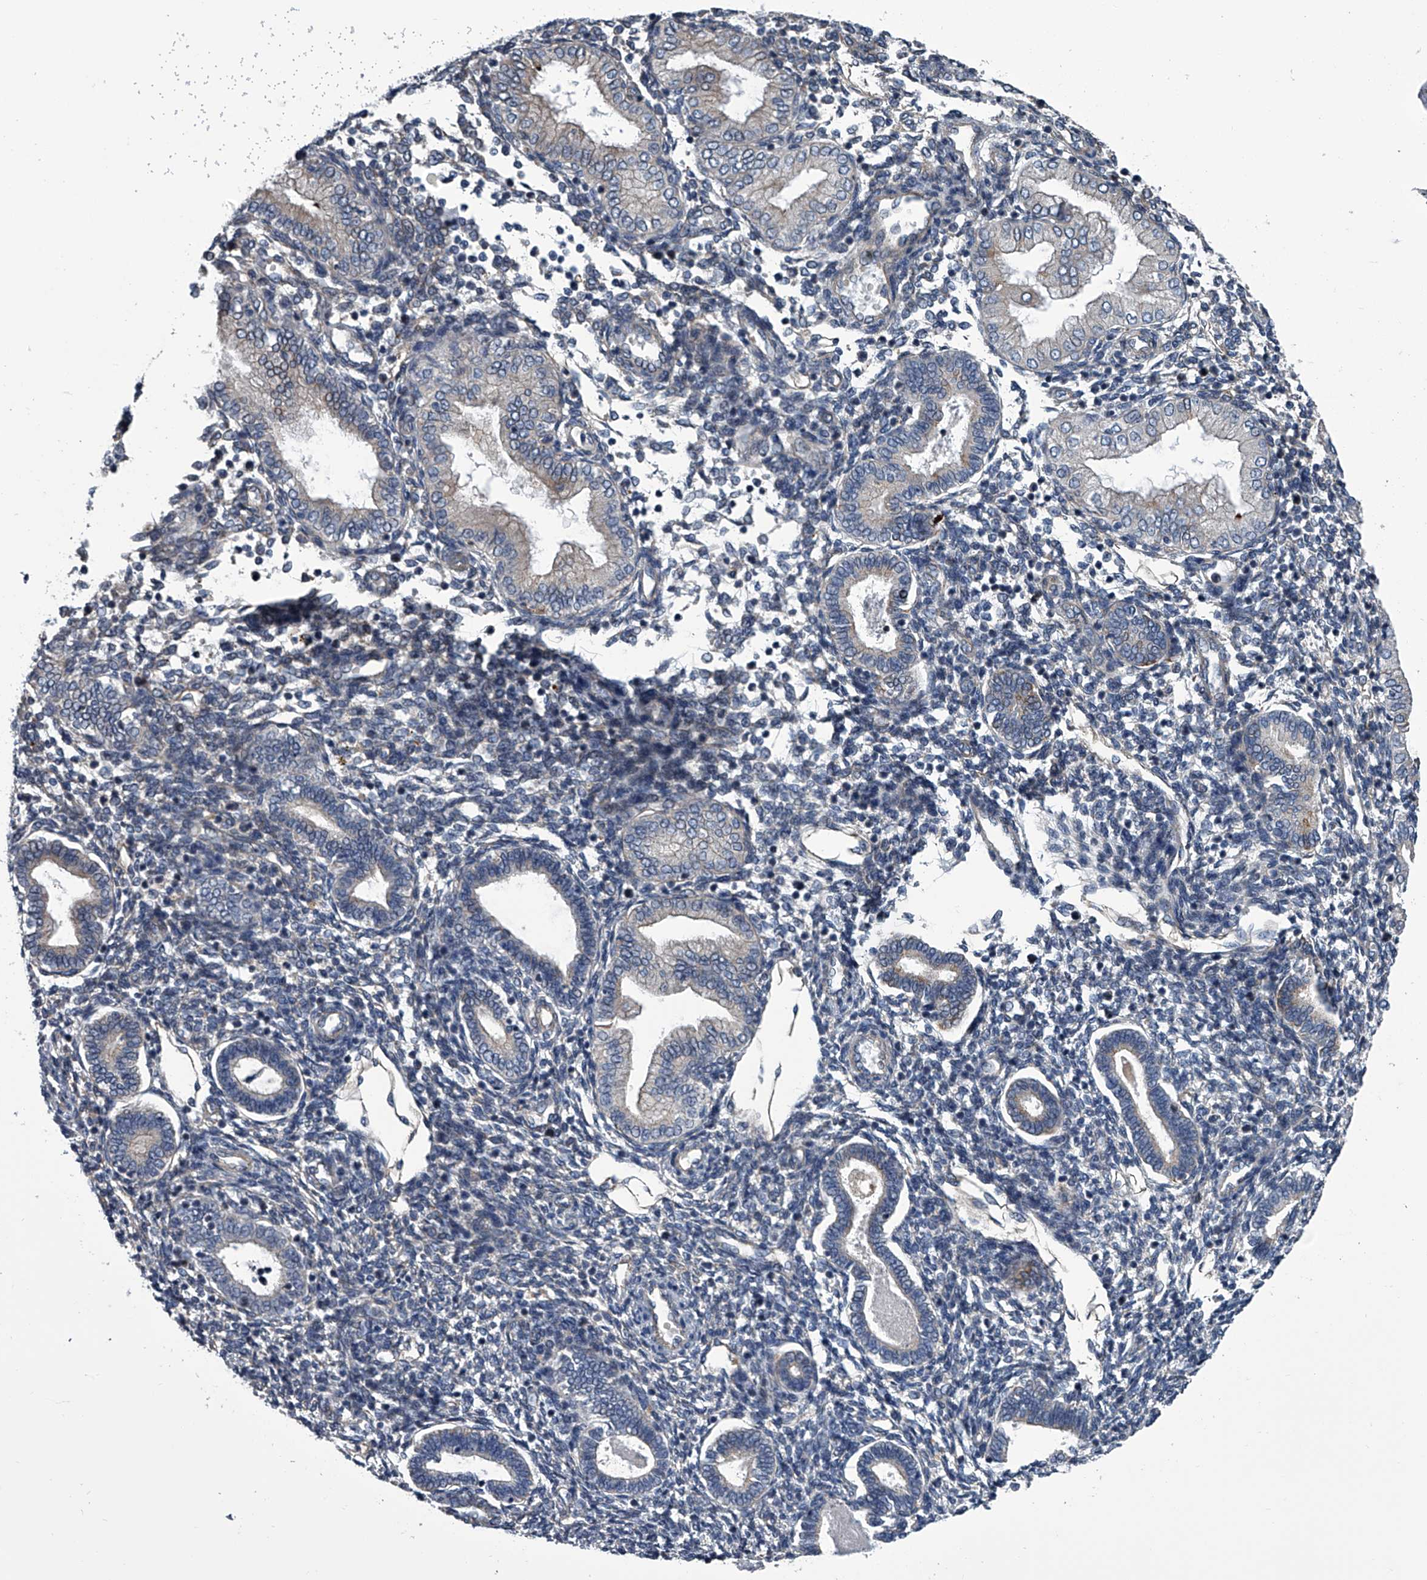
{"staining": {"intensity": "negative", "quantity": "none", "location": "none"}, "tissue": "endometrium", "cell_type": "Cells in endometrial stroma", "image_type": "normal", "snomed": [{"axis": "morphology", "description": "Normal tissue, NOS"}, {"axis": "topography", "description": "Endometrium"}], "caption": "Unremarkable endometrium was stained to show a protein in brown. There is no significant staining in cells in endometrial stroma. (DAB (3,3'-diaminobenzidine) immunohistochemistry (IHC) with hematoxylin counter stain).", "gene": "ABCG1", "patient": {"sex": "female", "age": 53}}